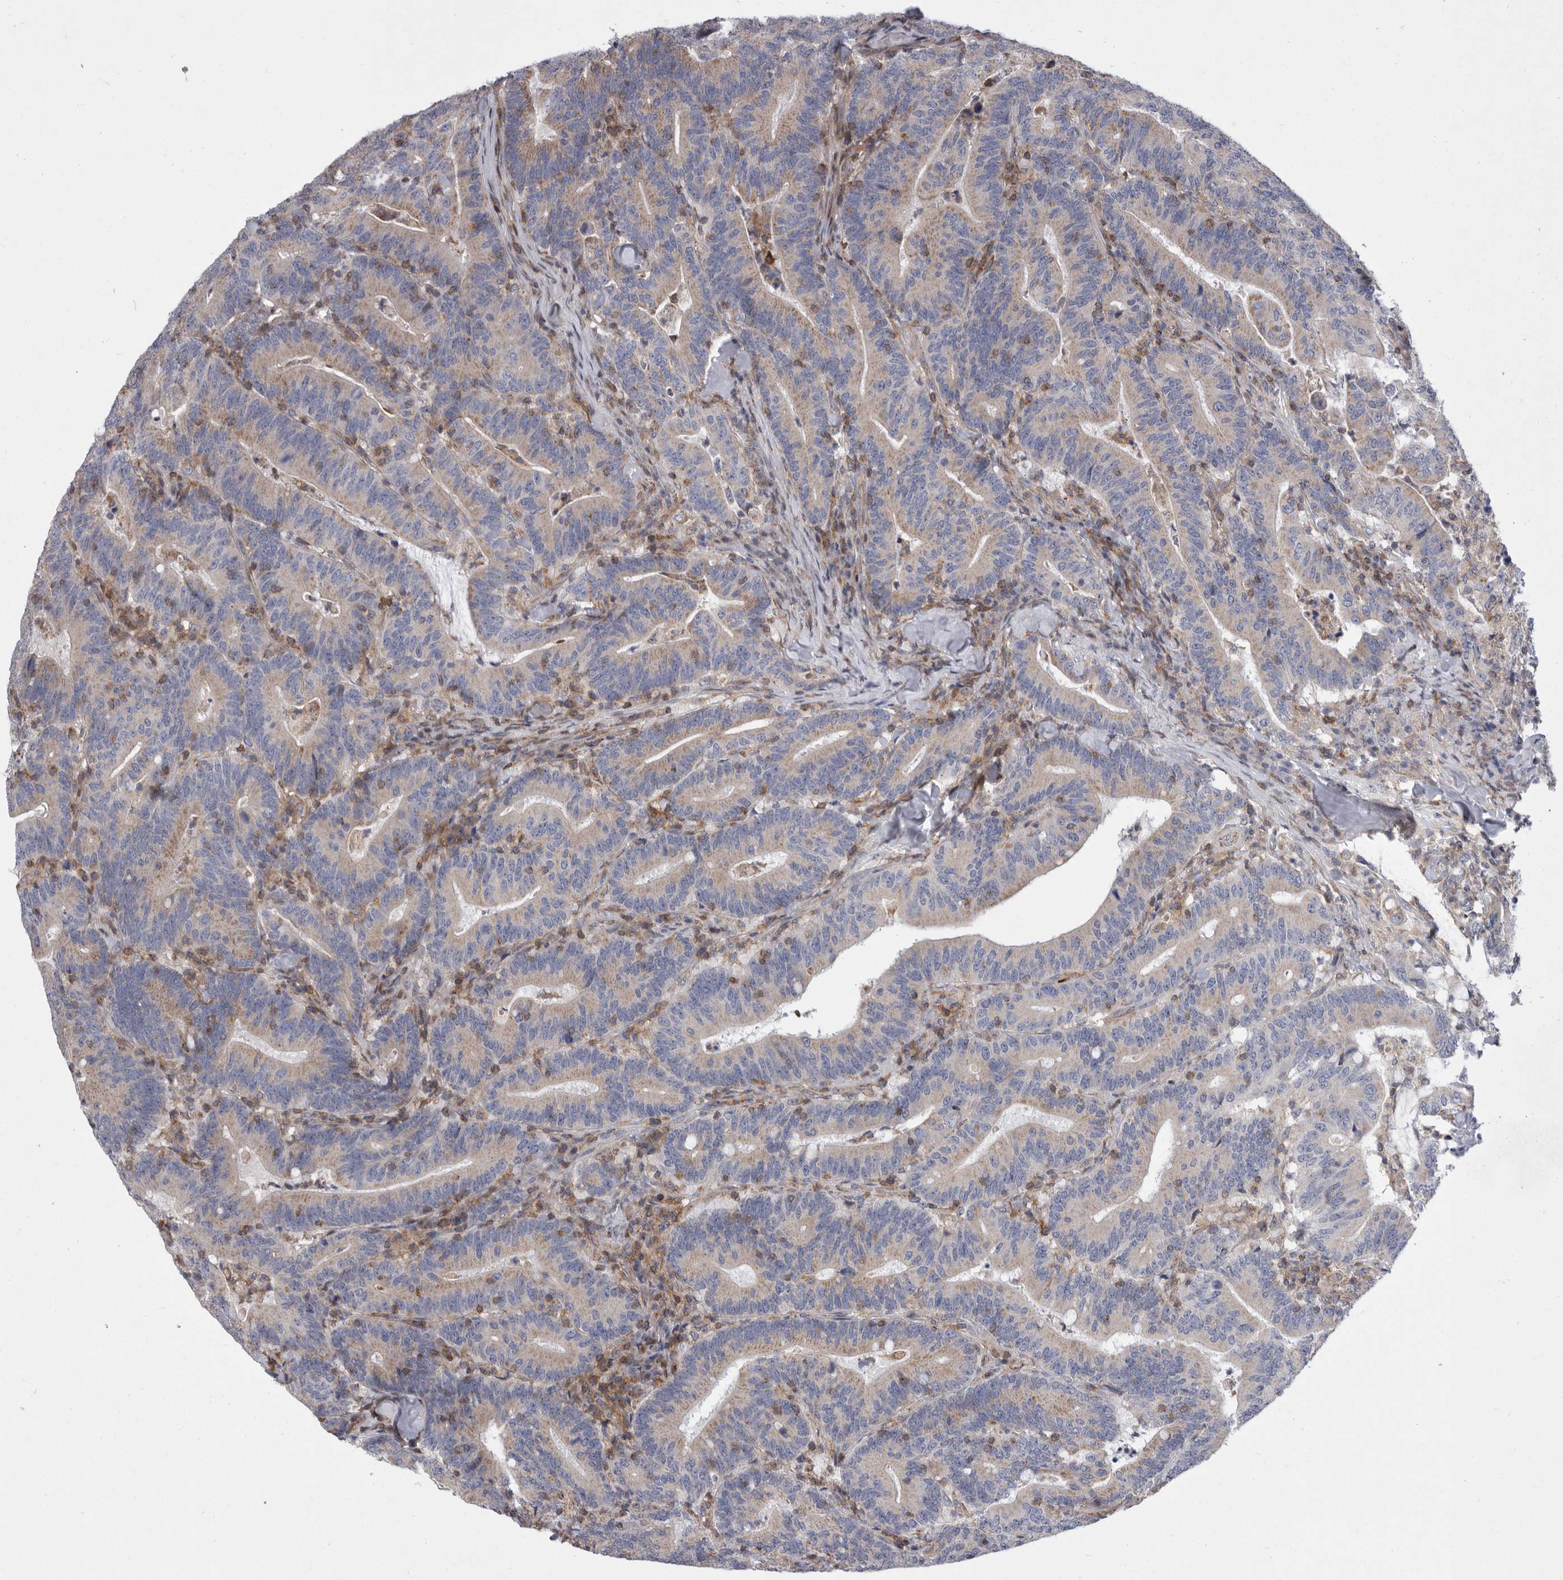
{"staining": {"intensity": "moderate", "quantity": "<25%", "location": "cytoplasmic/membranous"}, "tissue": "colorectal cancer", "cell_type": "Tumor cells", "image_type": "cancer", "snomed": [{"axis": "morphology", "description": "Adenocarcinoma, NOS"}, {"axis": "topography", "description": "Colon"}], "caption": "Protein staining demonstrates moderate cytoplasmic/membranous expression in approximately <25% of tumor cells in colorectal cancer.", "gene": "MPZL1", "patient": {"sex": "female", "age": 66}}